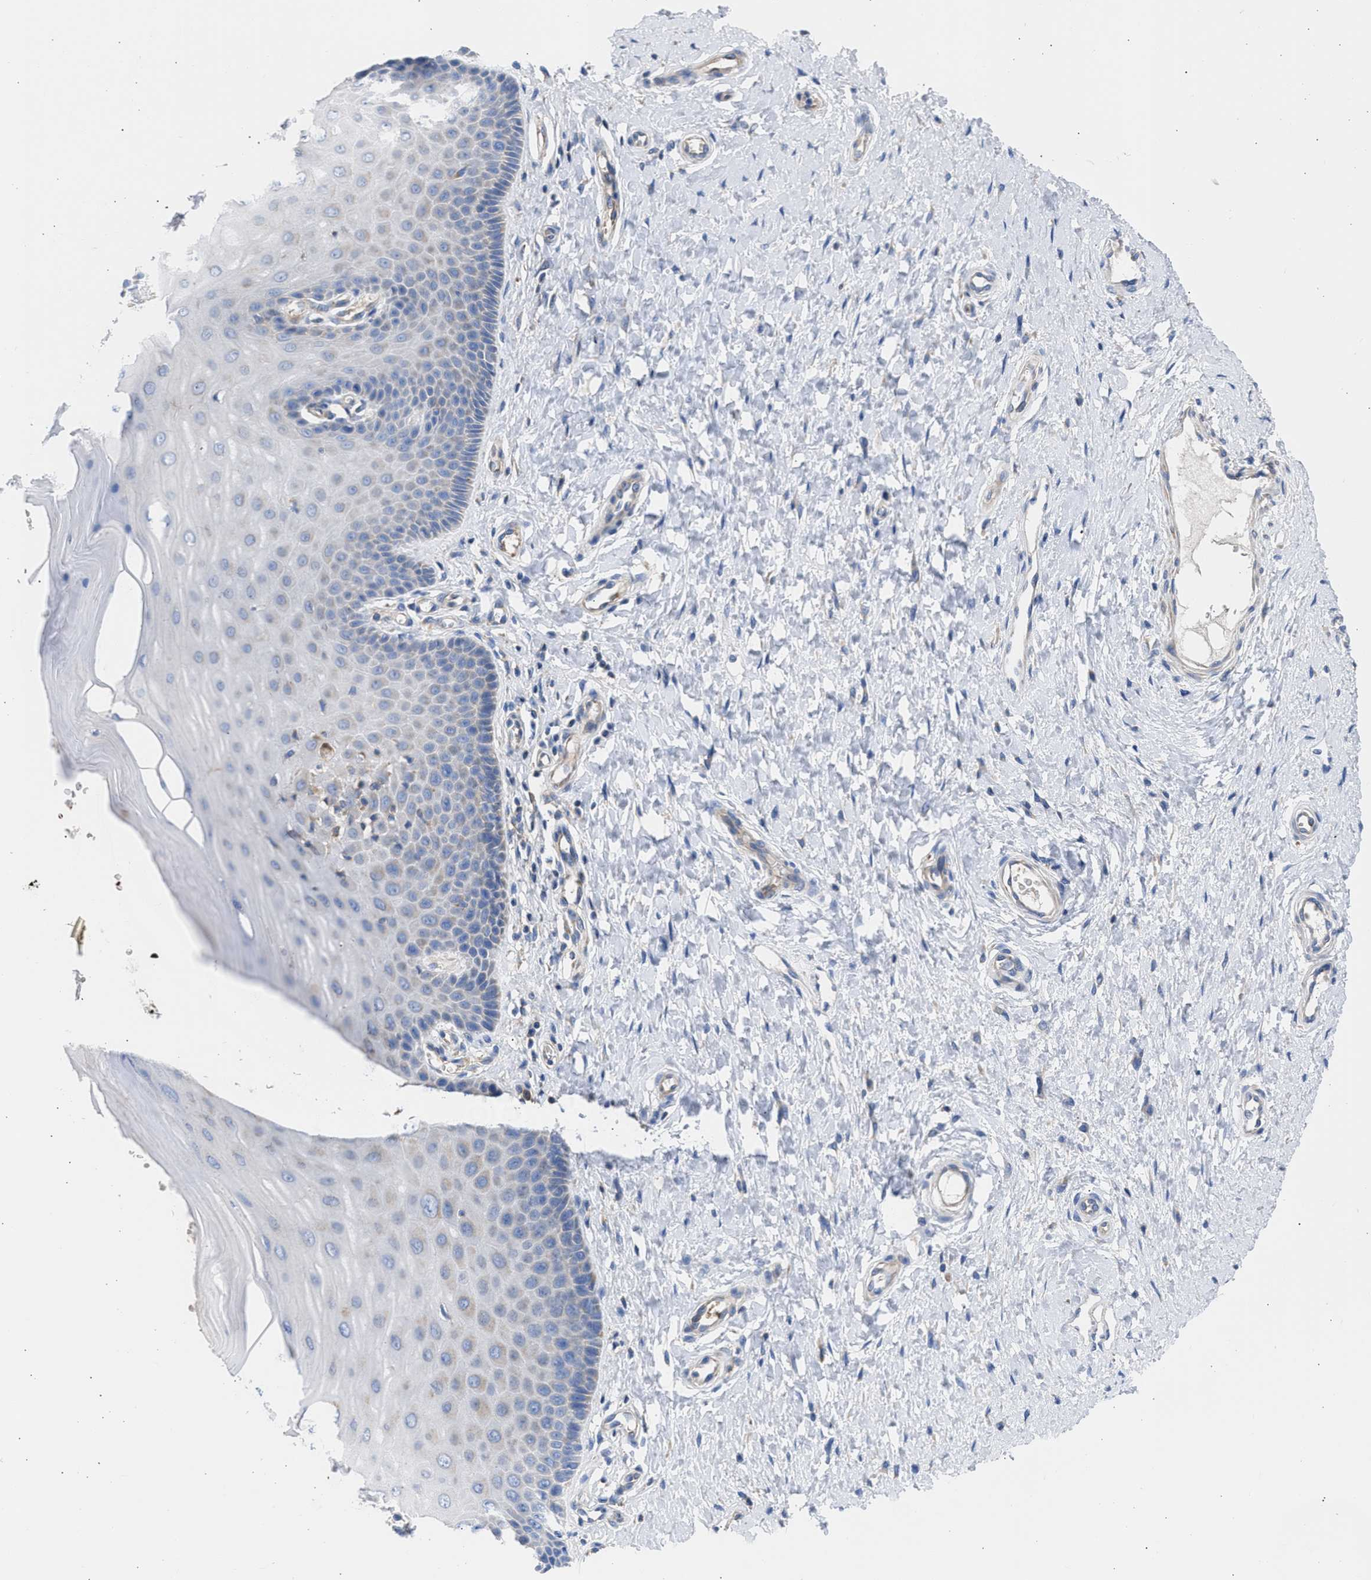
{"staining": {"intensity": "negative", "quantity": "none", "location": "none"}, "tissue": "cervix", "cell_type": "Glandular cells", "image_type": "normal", "snomed": [{"axis": "morphology", "description": "Normal tissue, NOS"}, {"axis": "topography", "description": "Cervix"}], "caption": "Immunohistochemical staining of unremarkable cervix reveals no significant expression in glandular cells.", "gene": "BTG3", "patient": {"sex": "female", "age": 55}}